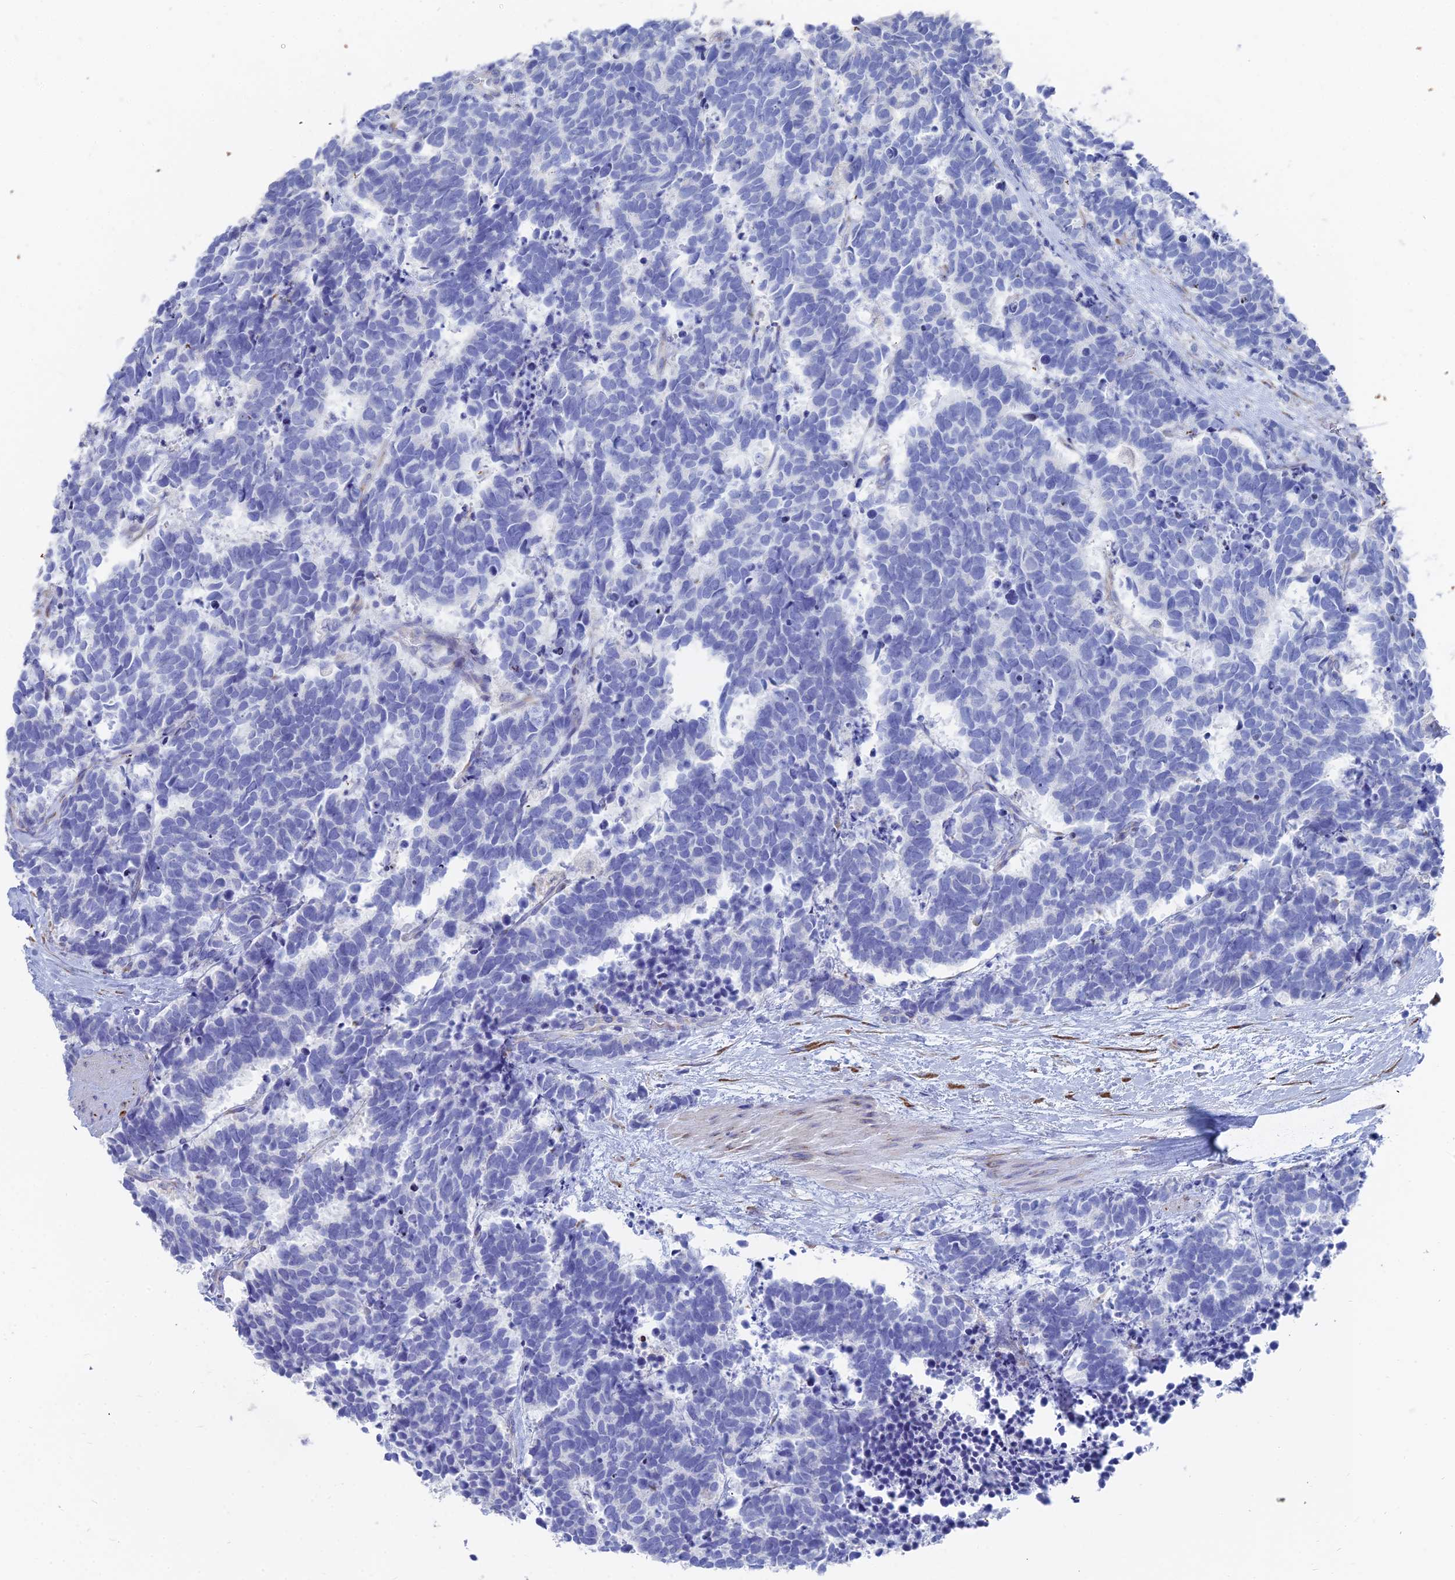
{"staining": {"intensity": "negative", "quantity": "none", "location": "none"}, "tissue": "carcinoid", "cell_type": "Tumor cells", "image_type": "cancer", "snomed": [{"axis": "morphology", "description": "Carcinoma, NOS"}, {"axis": "morphology", "description": "Carcinoid, malignant, NOS"}, {"axis": "topography", "description": "Prostate"}], "caption": "Immunohistochemistry histopathology image of neoplastic tissue: human carcinoid stained with DAB displays no significant protein staining in tumor cells.", "gene": "TNNT3", "patient": {"sex": "male", "age": 57}}